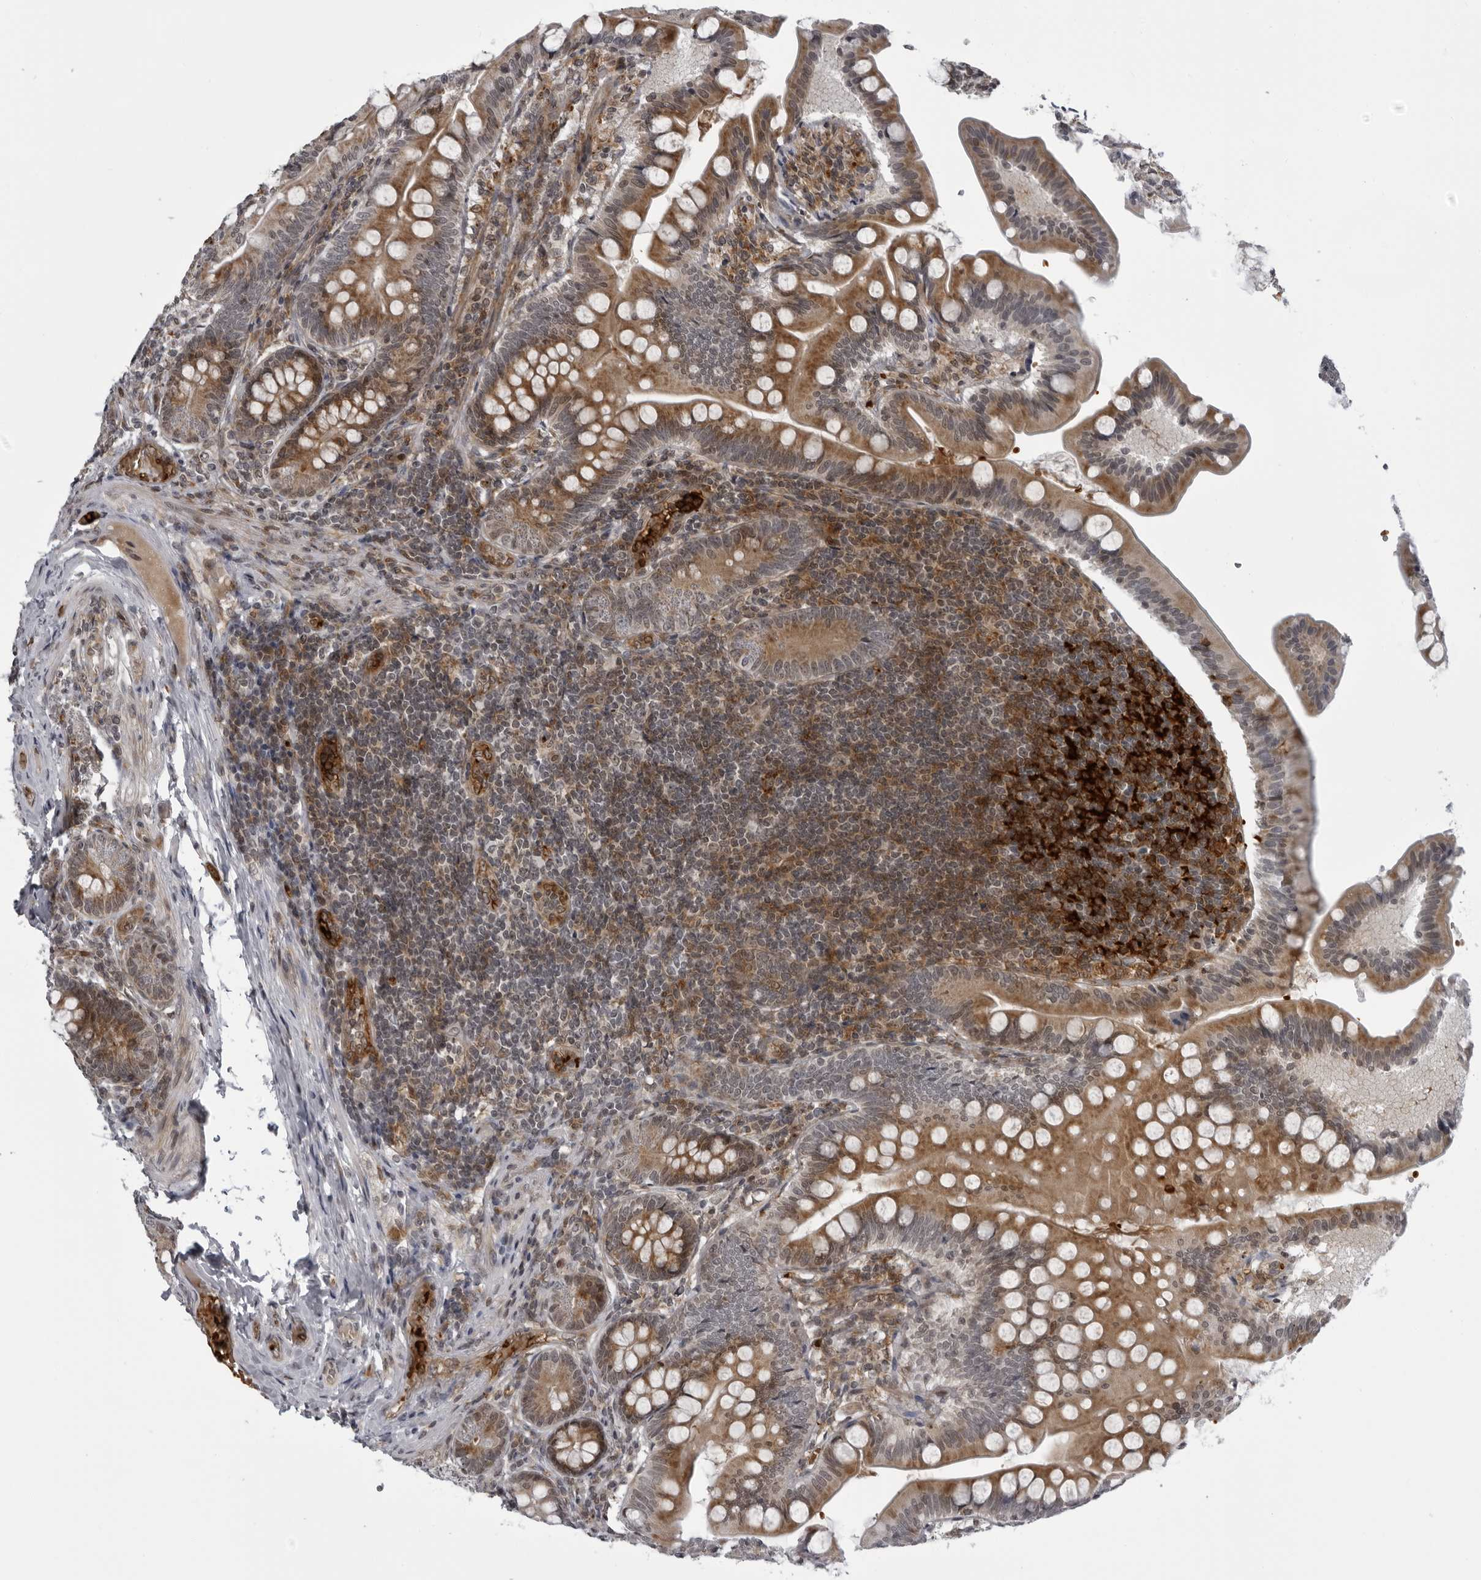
{"staining": {"intensity": "strong", "quantity": ">75%", "location": "cytoplasmic/membranous"}, "tissue": "small intestine", "cell_type": "Glandular cells", "image_type": "normal", "snomed": [{"axis": "morphology", "description": "Normal tissue, NOS"}, {"axis": "topography", "description": "Small intestine"}], "caption": "Protein staining exhibits strong cytoplasmic/membranous expression in approximately >75% of glandular cells in normal small intestine.", "gene": "THOP1", "patient": {"sex": "male", "age": 7}}